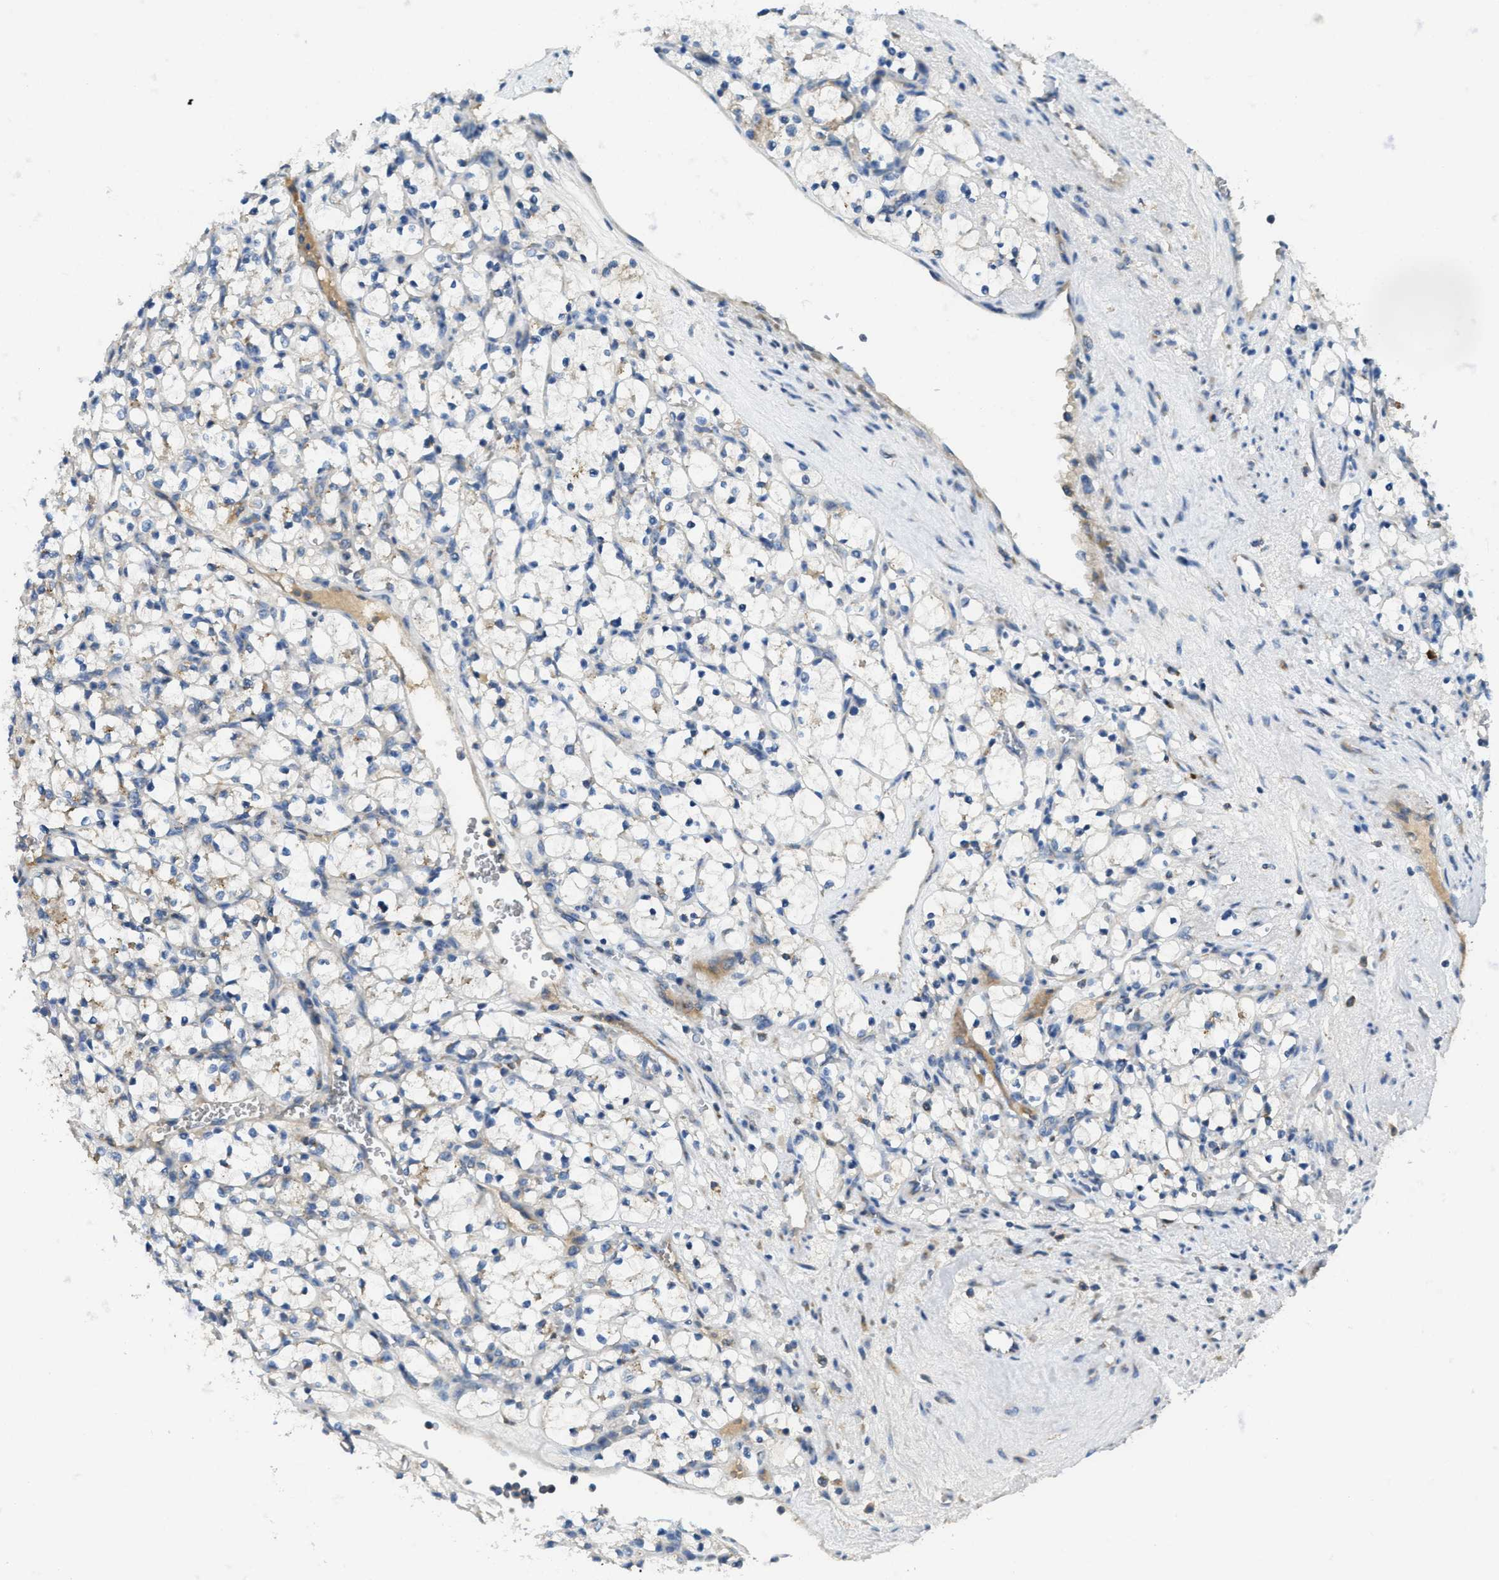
{"staining": {"intensity": "negative", "quantity": "none", "location": "none"}, "tissue": "renal cancer", "cell_type": "Tumor cells", "image_type": "cancer", "snomed": [{"axis": "morphology", "description": "Adenocarcinoma, NOS"}, {"axis": "topography", "description": "Kidney"}], "caption": "Tumor cells are negative for brown protein staining in adenocarcinoma (renal).", "gene": "SSR1", "patient": {"sex": "female", "age": 69}}